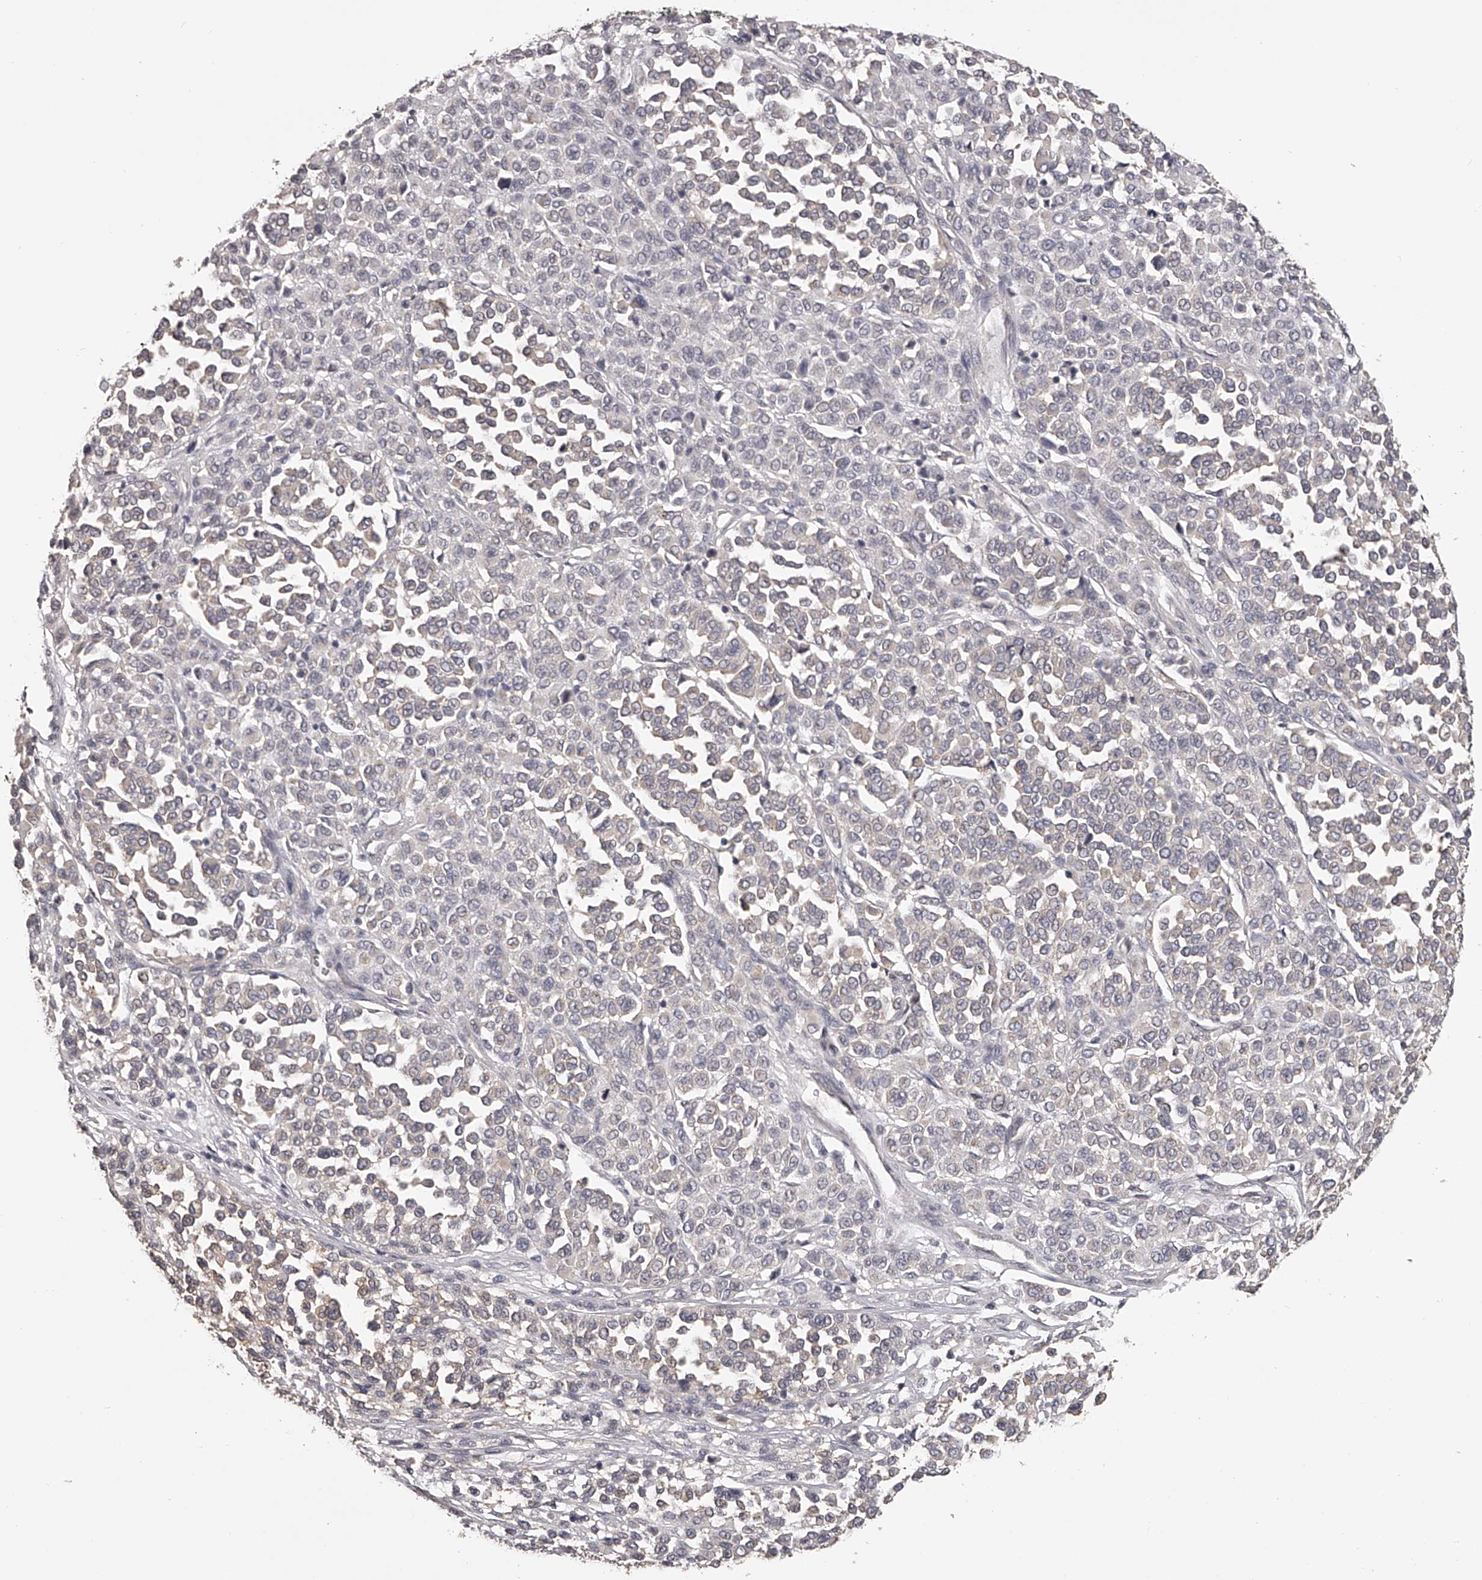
{"staining": {"intensity": "negative", "quantity": "none", "location": "none"}, "tissue": "melanoma", "cell_type": "Tumor cells", "image_type": "cancer", "snomed": [{"axis": "morphology", "description": "Malignant melanoma, Metastatic site"}, {"axis": "topography", "description": "Pancreas"}], "caption": "Tumor cells are negative for protein expression in human melanoma.", "gene": "TNN", "patient": {"sex": "female", "age": 30}}